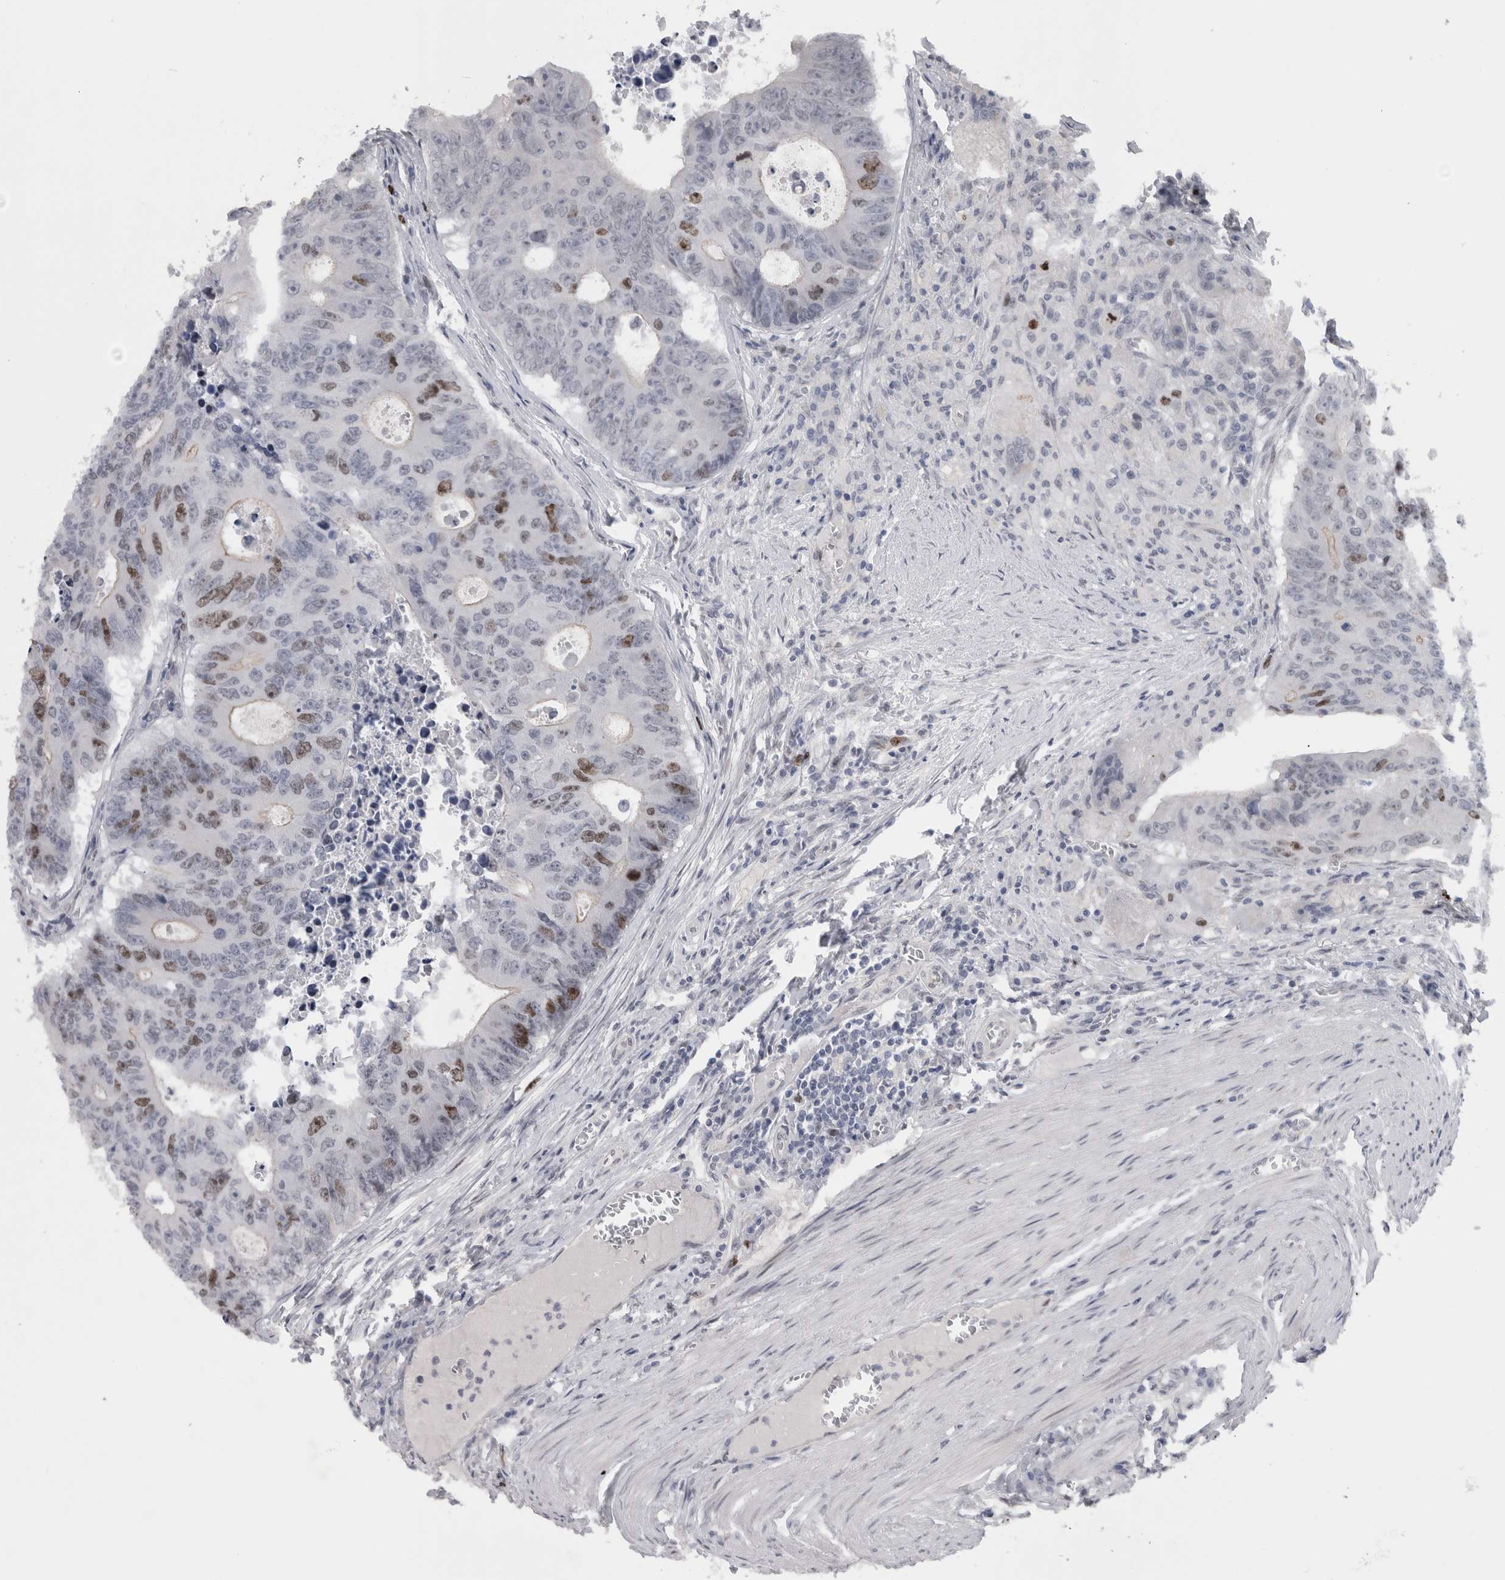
{"staining": {"intensity": "moderate", "quantity": "<25%", "location": "nuclear"}, "tissue": "colorectal cancer", "cell_type": "Tumor cells", "image_type": "cancer", "snomed": [{"axis": "morphology", "description": "Adenocarcinoma, NOS"}, {"axis": "topography", "description": "Colon"}], "caption": "IHC photomicrograph of colorectal adenocarcinoma stained for a protein (brown), which displays low levels of moderate nuclear staining in about <25% of tumor cells.", "gene": "KIF18B", "patient": {"sex": "male", "age": 87}}